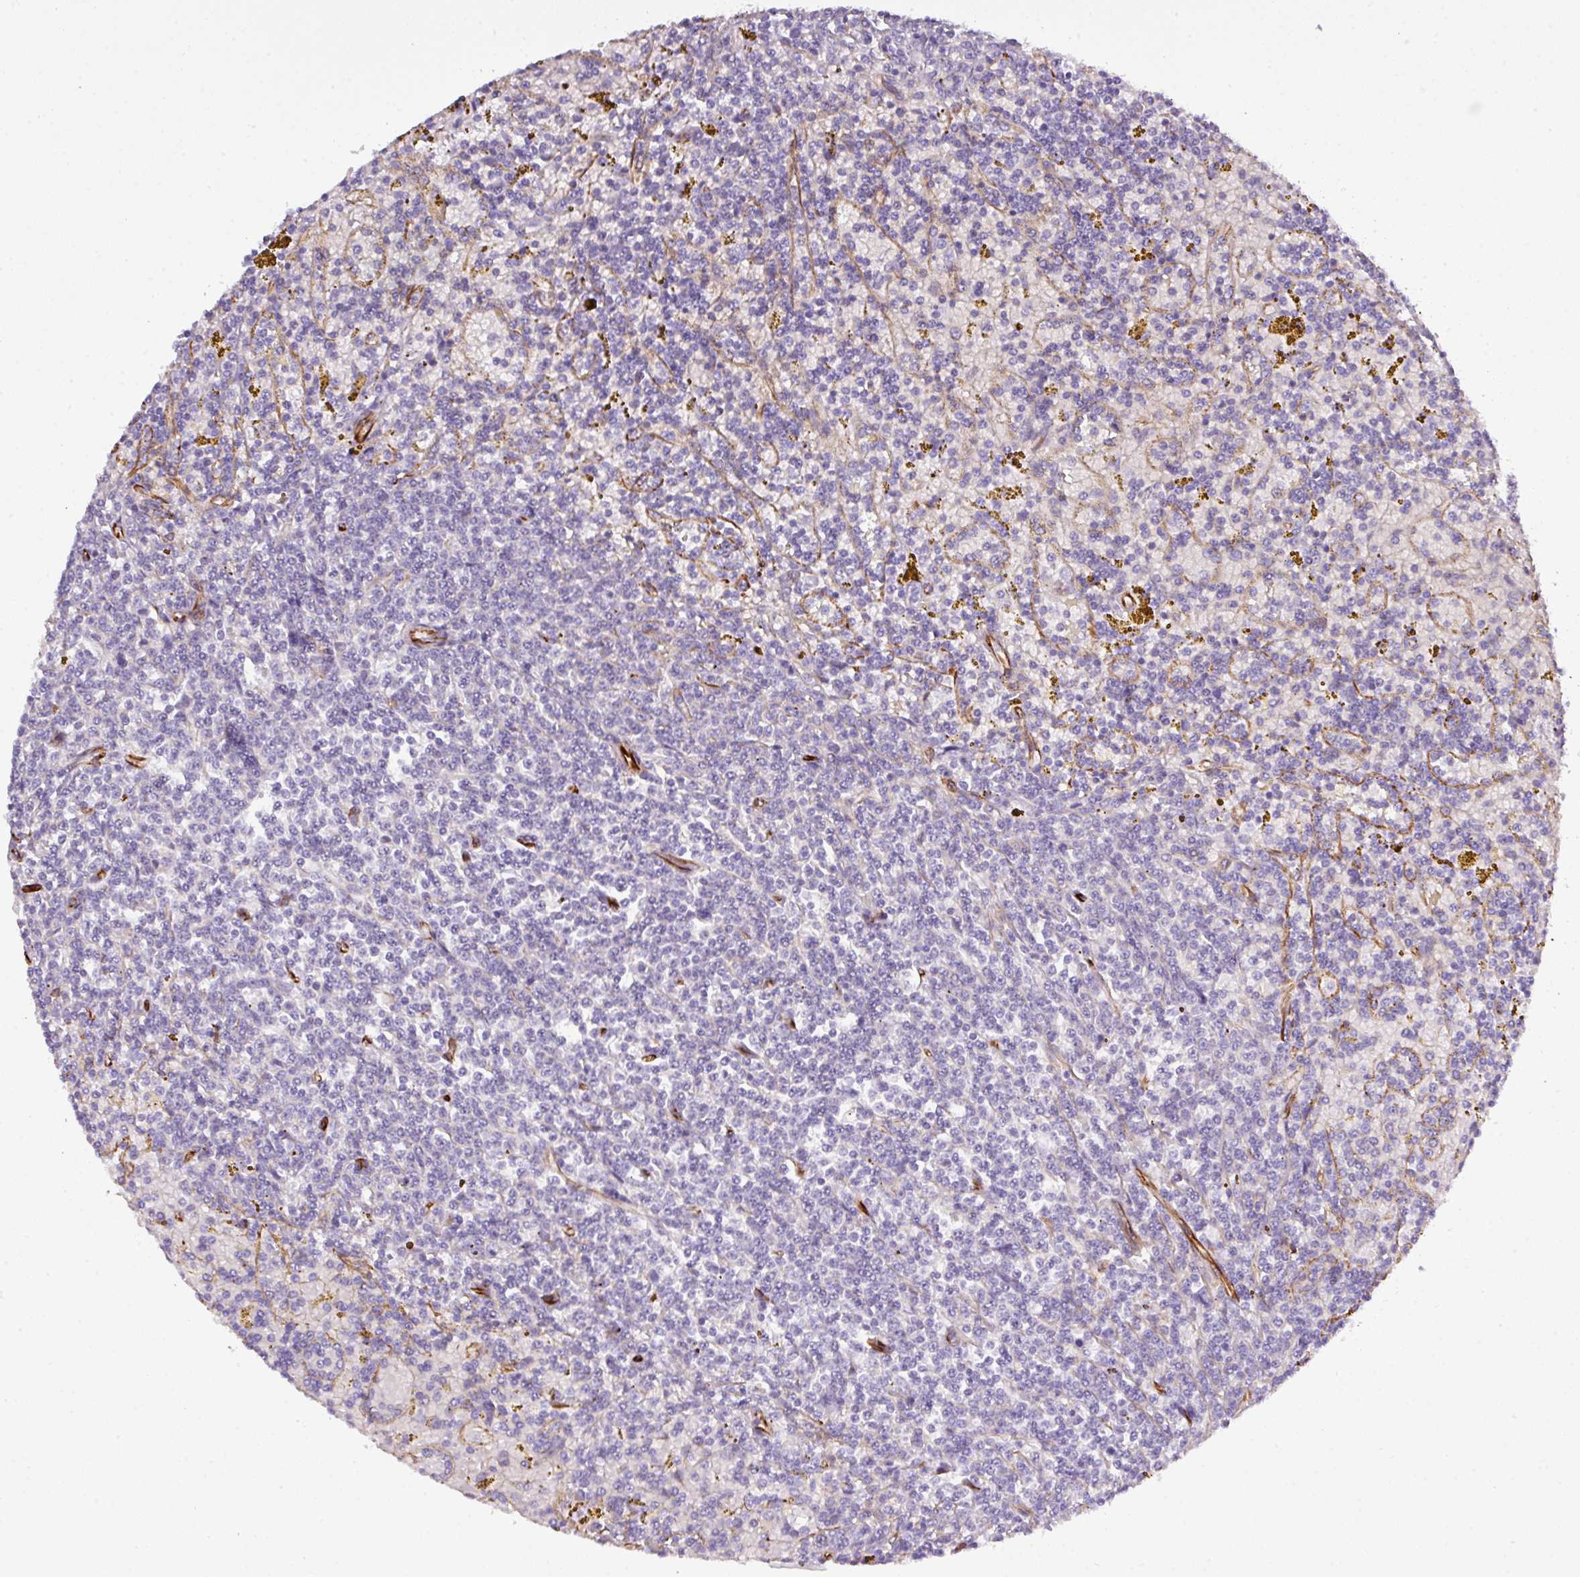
{"staining": {"intensity": "negative", "quantity": "none", "location": "none"}, "tissue": "lymphoma", "cell_type": "Tumor cells", "image_type": "cancer", "snomed": [{"axis": "morphology", "description": "Malignant lymphoma, non-Hodgkin's type, Low grade"}, {"axis": "topography", "description": "Spleen"}, {"axis": "topography", "description": "Lymph node"}], "caption": "DAB immunohistochemical staining of human malignant lymphoma, non-Hodgkin's type (low-grade) reveals no significant staining in tumor cells.", "gene": "PARD6A", "patient": {"sex": "female", "age": 66}}